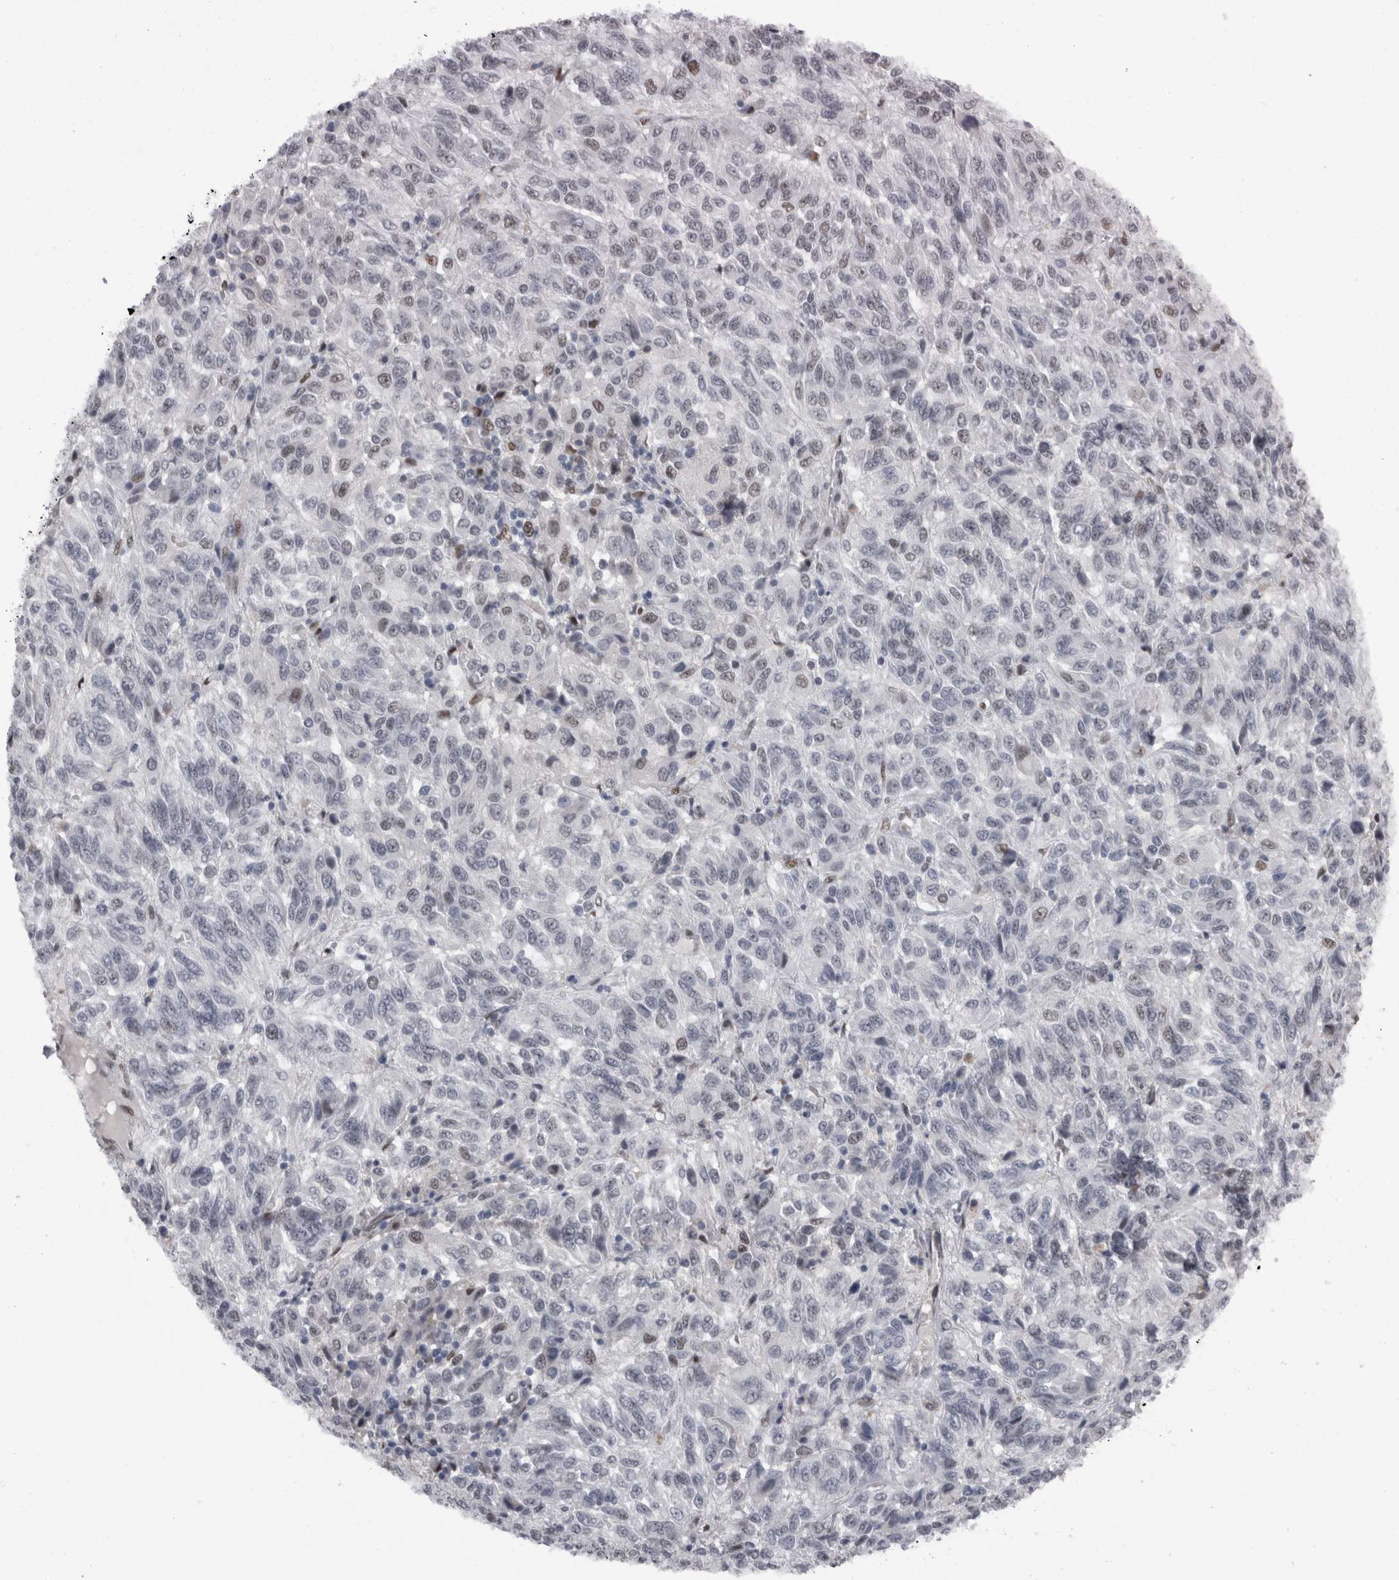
{"staining": {"intensity": "negative", "quantity": "none", "location": "none"}, "tissue": "melanoma", "cell_type": "Tumor cells", "image_type": "cancer", "snomed": [{"axis": "morphology", "description": "Malignant melanoma, Metastatic site"}, {"axis": "topography", "description": "Lung"}], "caption": "Tumor cells show no significant positivity in malignant melanoma (metastatic site).", "gene": "C1orf54", "patient": {"sex": "male", "age": 64}}